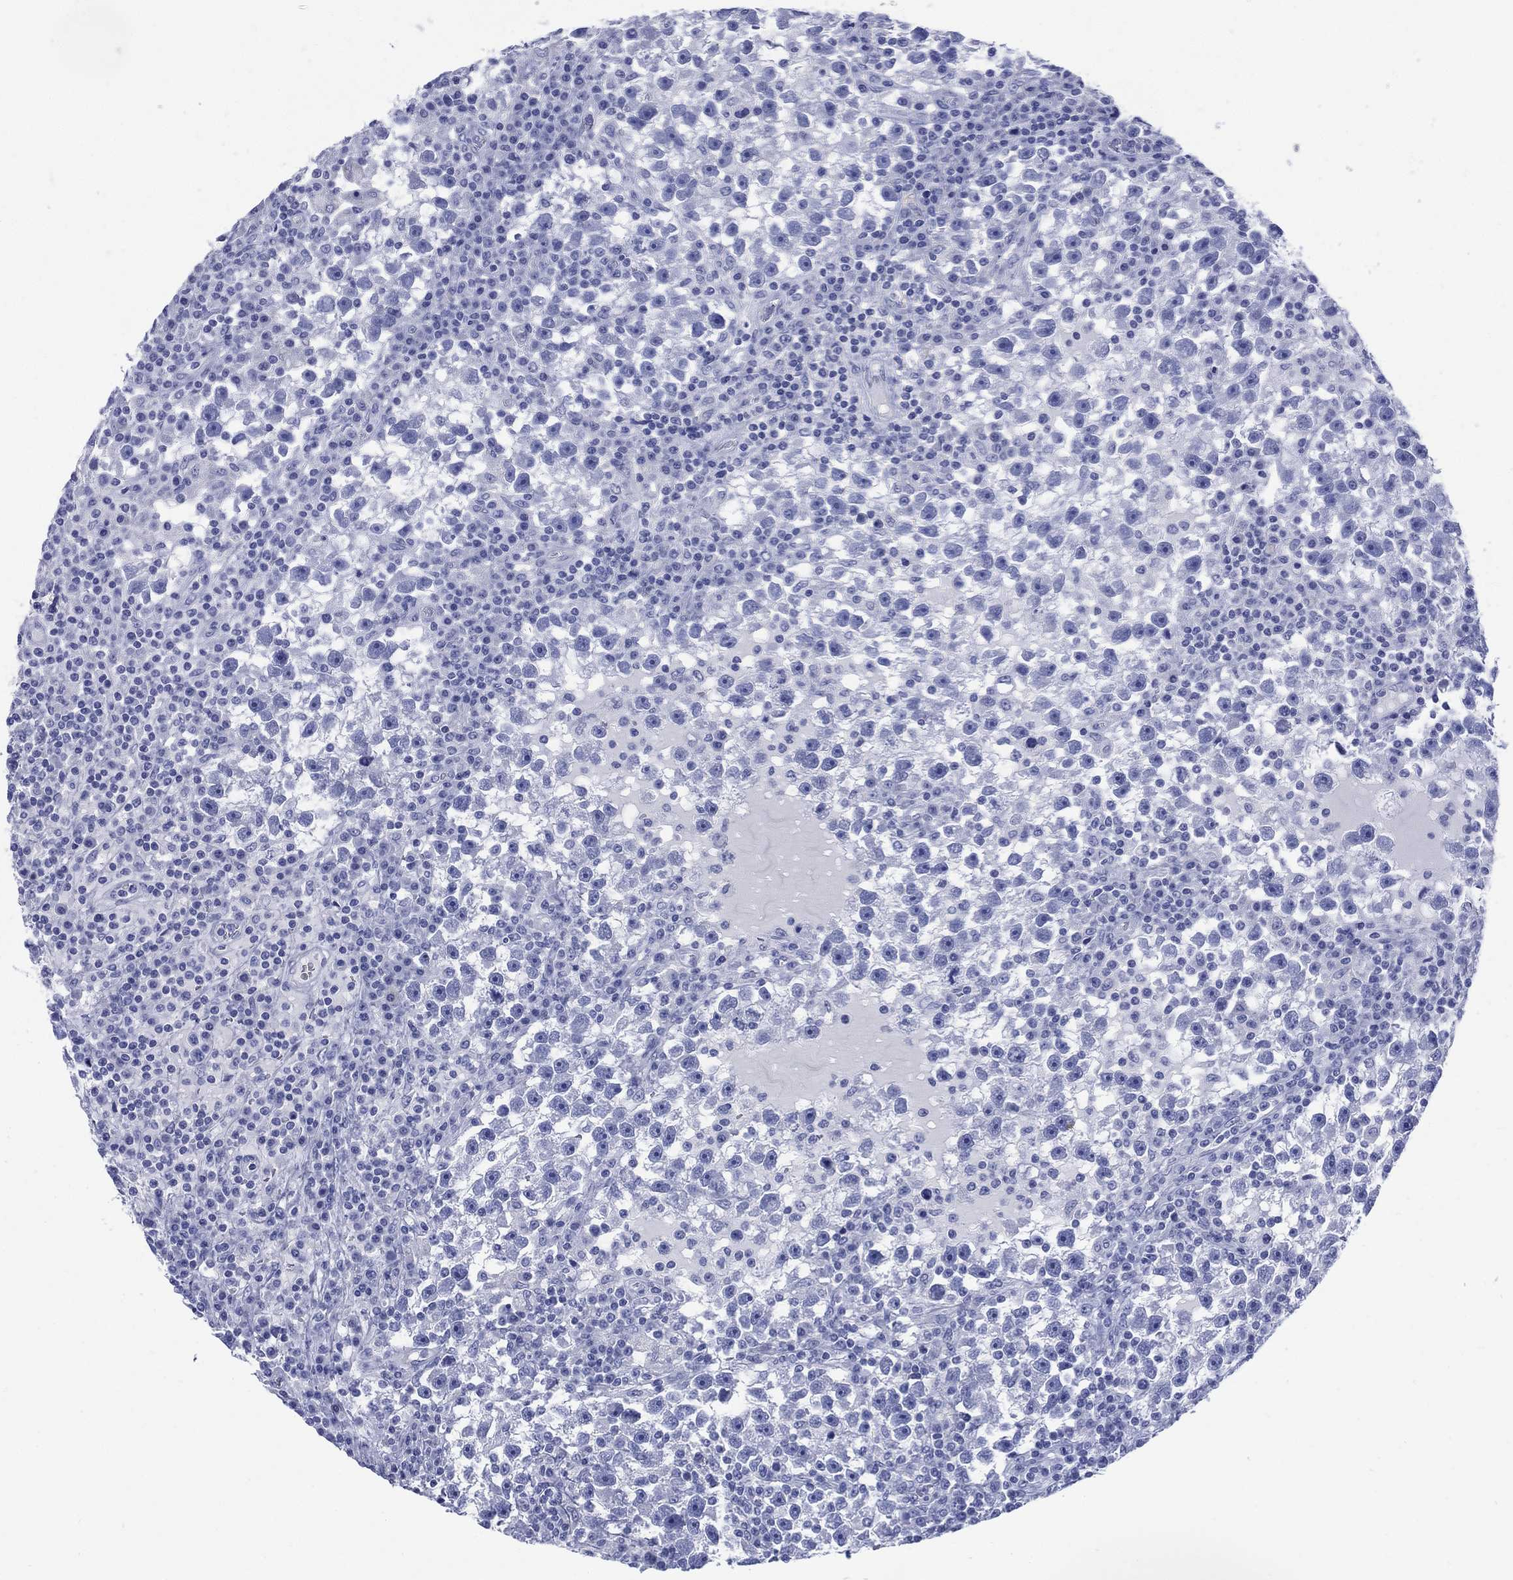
{"staining": {"intensity": "negative", "quantity": "none", "location": "none"}, "tissue": "testis cancer", "cell_type": "Tumor cells", "image_type": "cancer", "snomed": [{"axis": "morphology", "description": "Seminoma, NOS"}, {"axis": "topography", "description": "Testis"}], "caption": "This is a micrograph of immunohistochemistry staining of testis cancer, which shows no staining in tumor cells.", "gene": "LRRD1", "patient": {"sex": "male", "age": 47}}